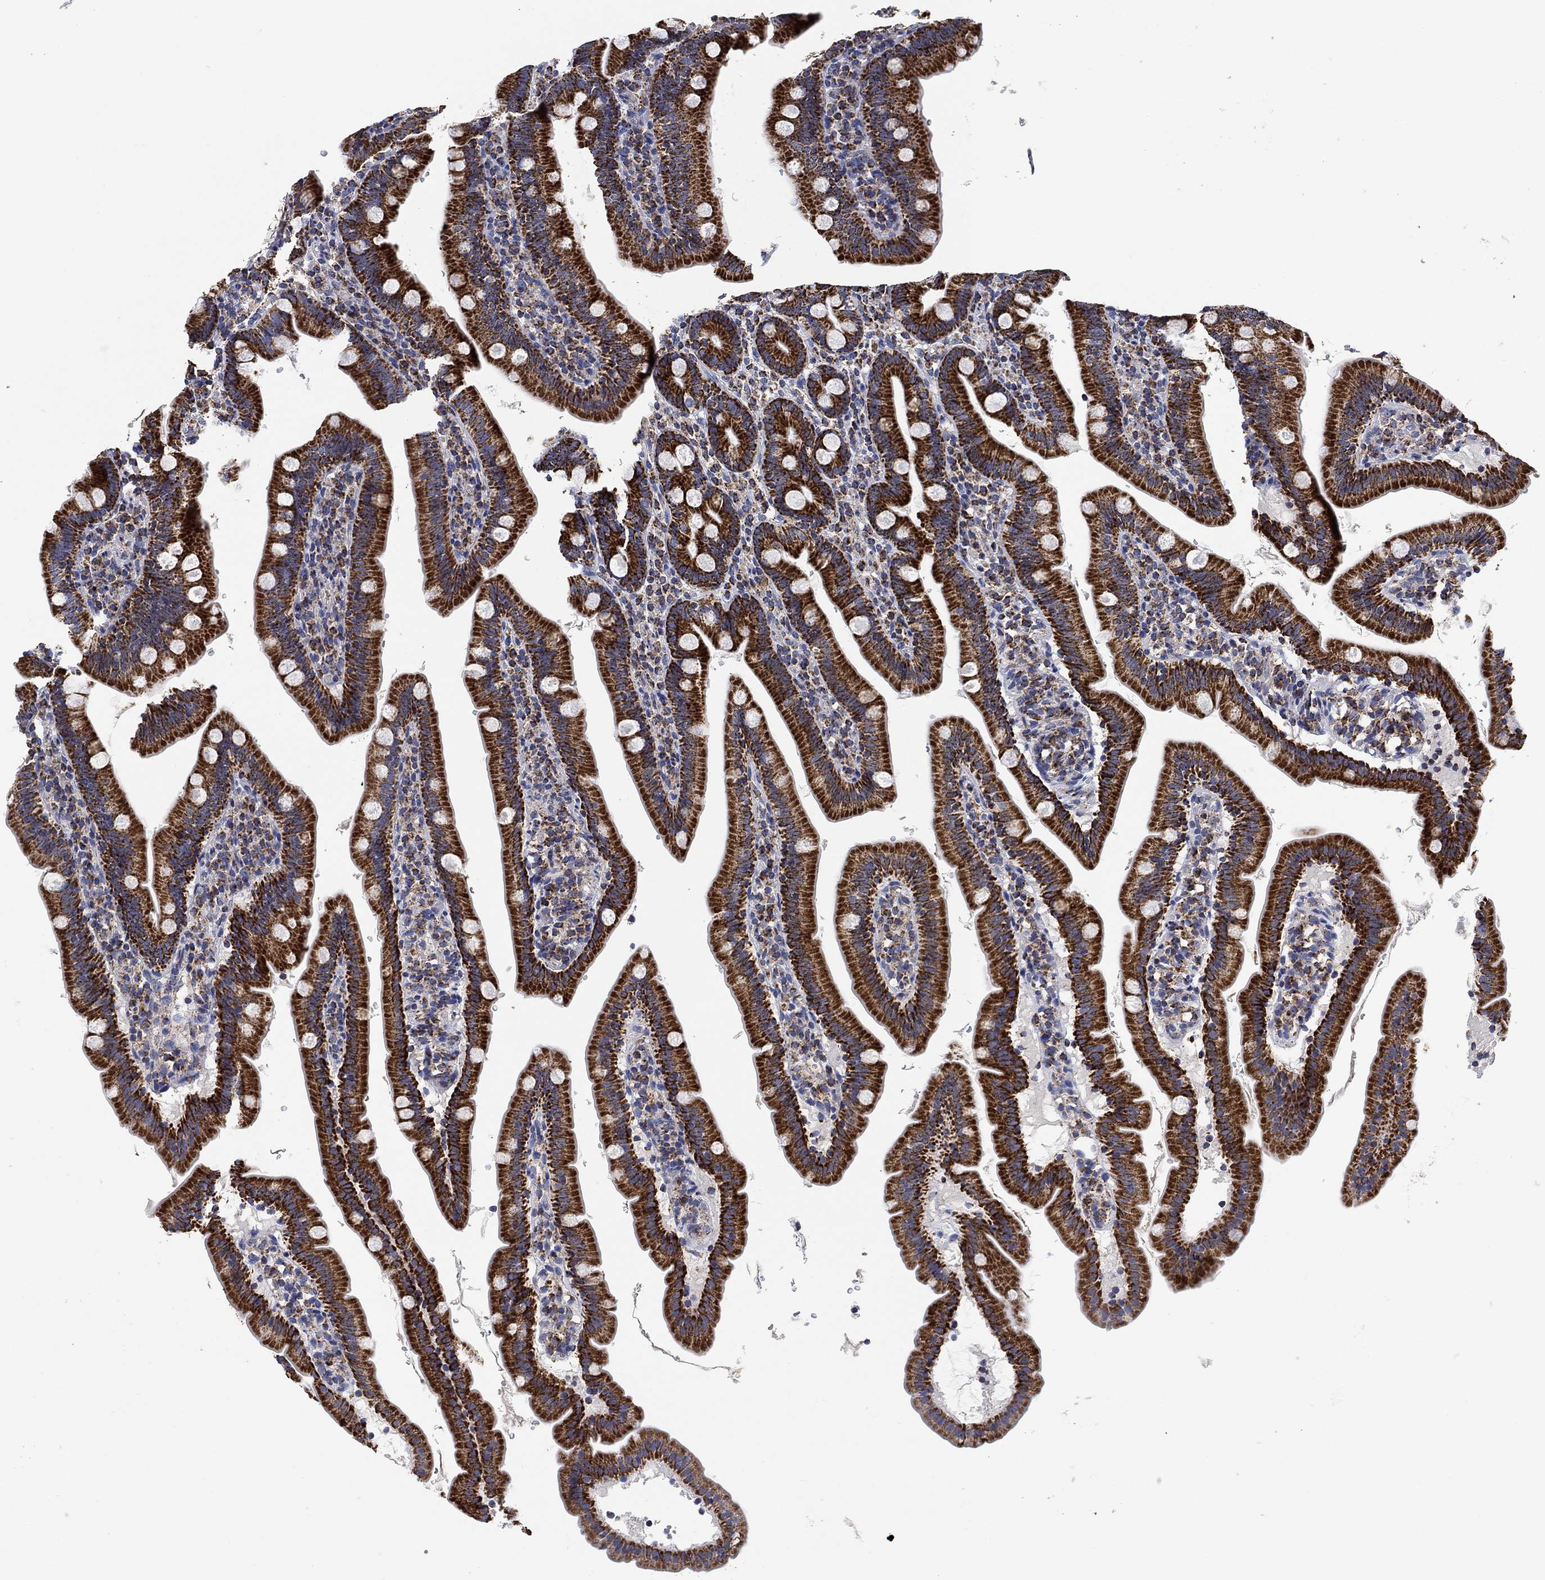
{"staining": {"intensity": "strong", "quantity": ">75%", "location": "cytoplasmic/membranous"}, "tissue": "duodenum", "cell_type": "Glandular cells", "image_type": "normal", "snomed": [{"axis": "morphology", "description": "Normal tissue, NOS"}, {"axis": "topography", "description": "Duodenum"}], "caption": "Immunohistochemical staining of benign human duodenum reveals strong cytoplasmic/membranous protein positivity in approximately >75% of glandular cells.", "gene": "NDUFS3", "patient": {"sex": "female", "age": 67}}